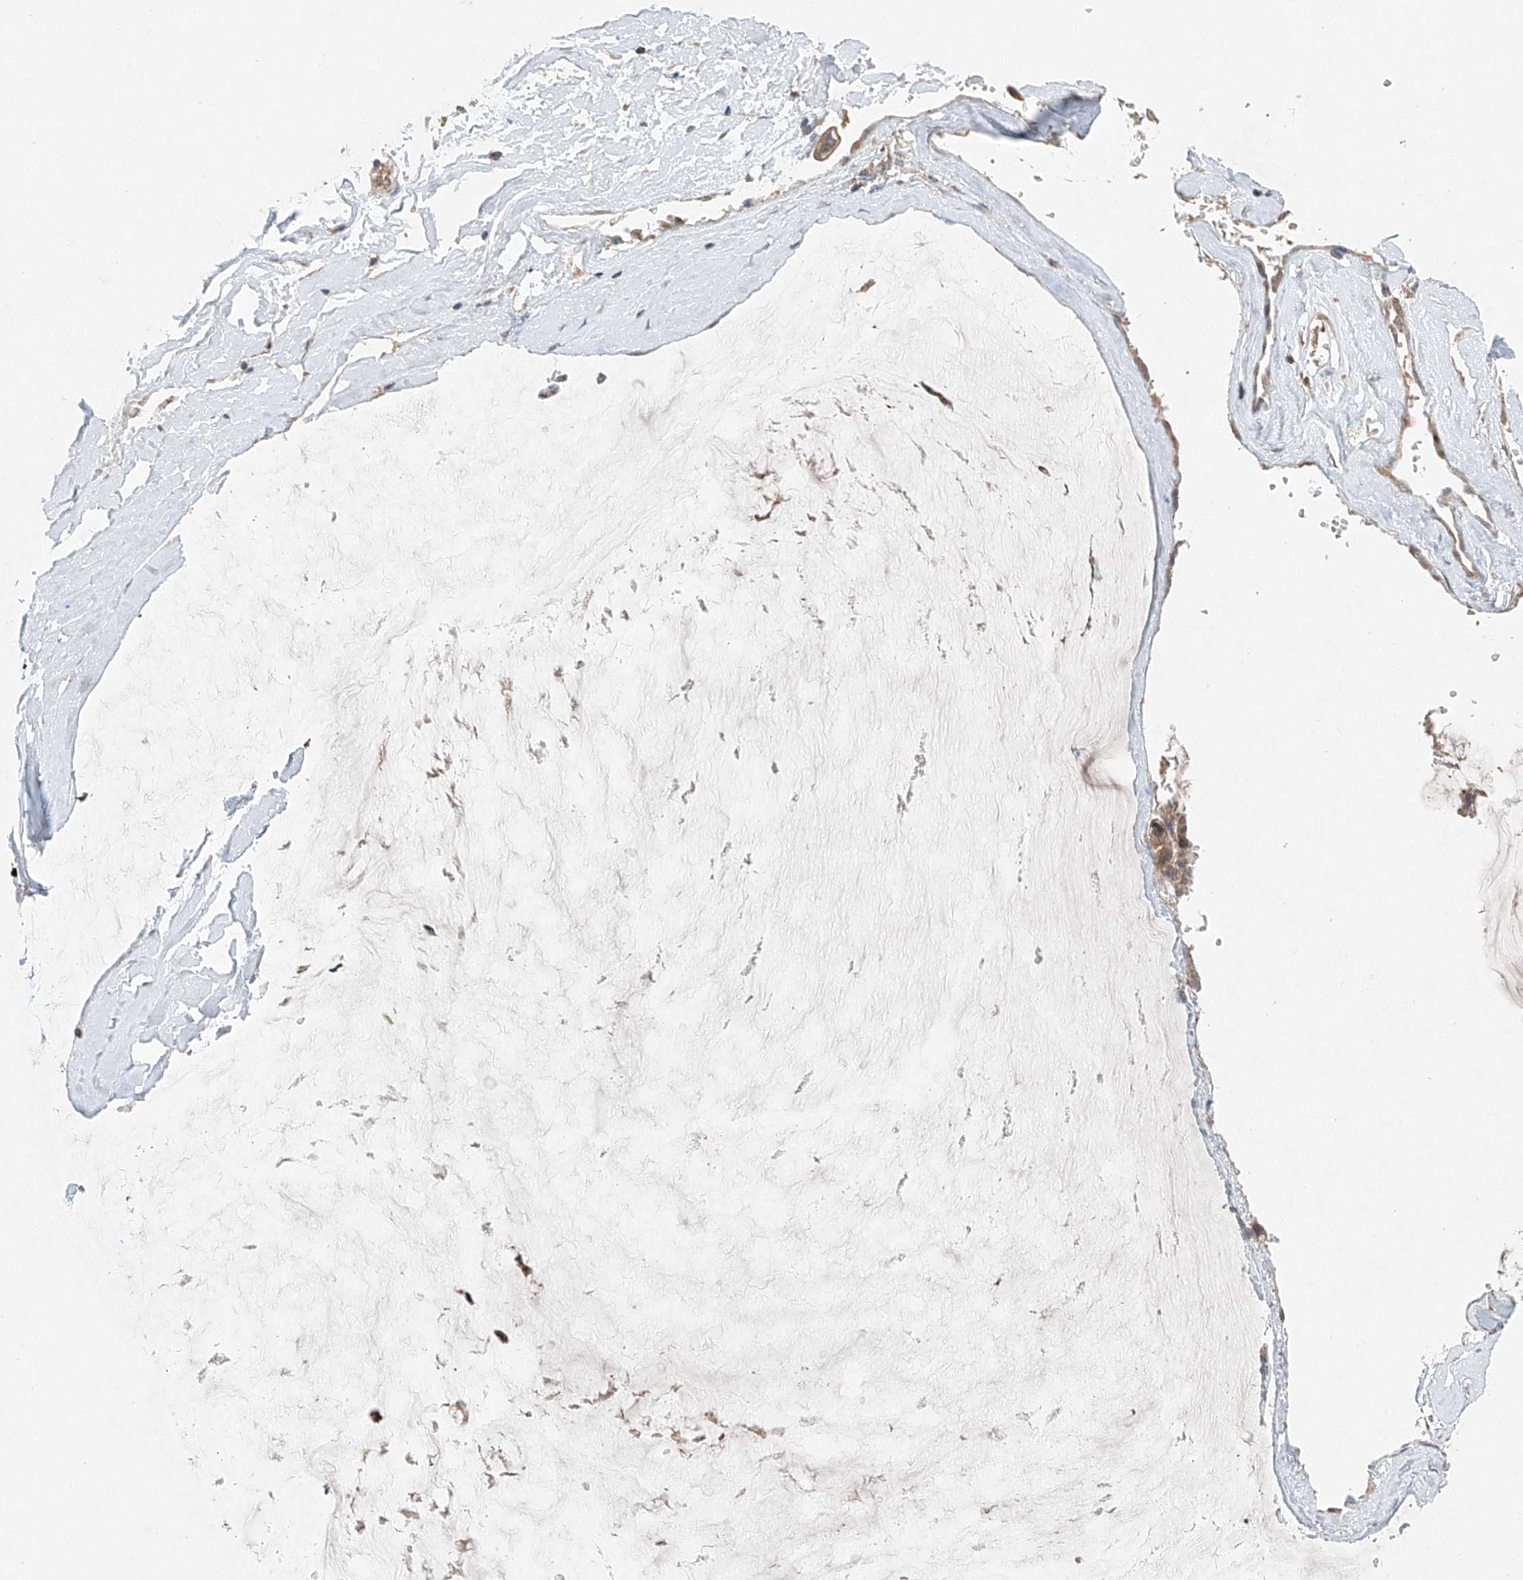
{"staining": {"intensity": "weak", "quantity": ">75%", "location": "cytoplasmic/membranous"}, "tissue": "ovarian cancer", "cell_type": "Tumor cells", "image_type": "cancer", "snomed": [{"axis": "morphology", "description": "Cystadenocarcinoma, mucinous, NOS"}, {"axis": "topography", "description": "Ovary"}], "caption": "Immunohistochemical staining of human ovarian cancer exhibits low levels of weak cytoplasmic/membranous protein staining in about >75% of tumor cells.", "gene": "DCAF11", "patient": {"sex": "female", "age": 39}}